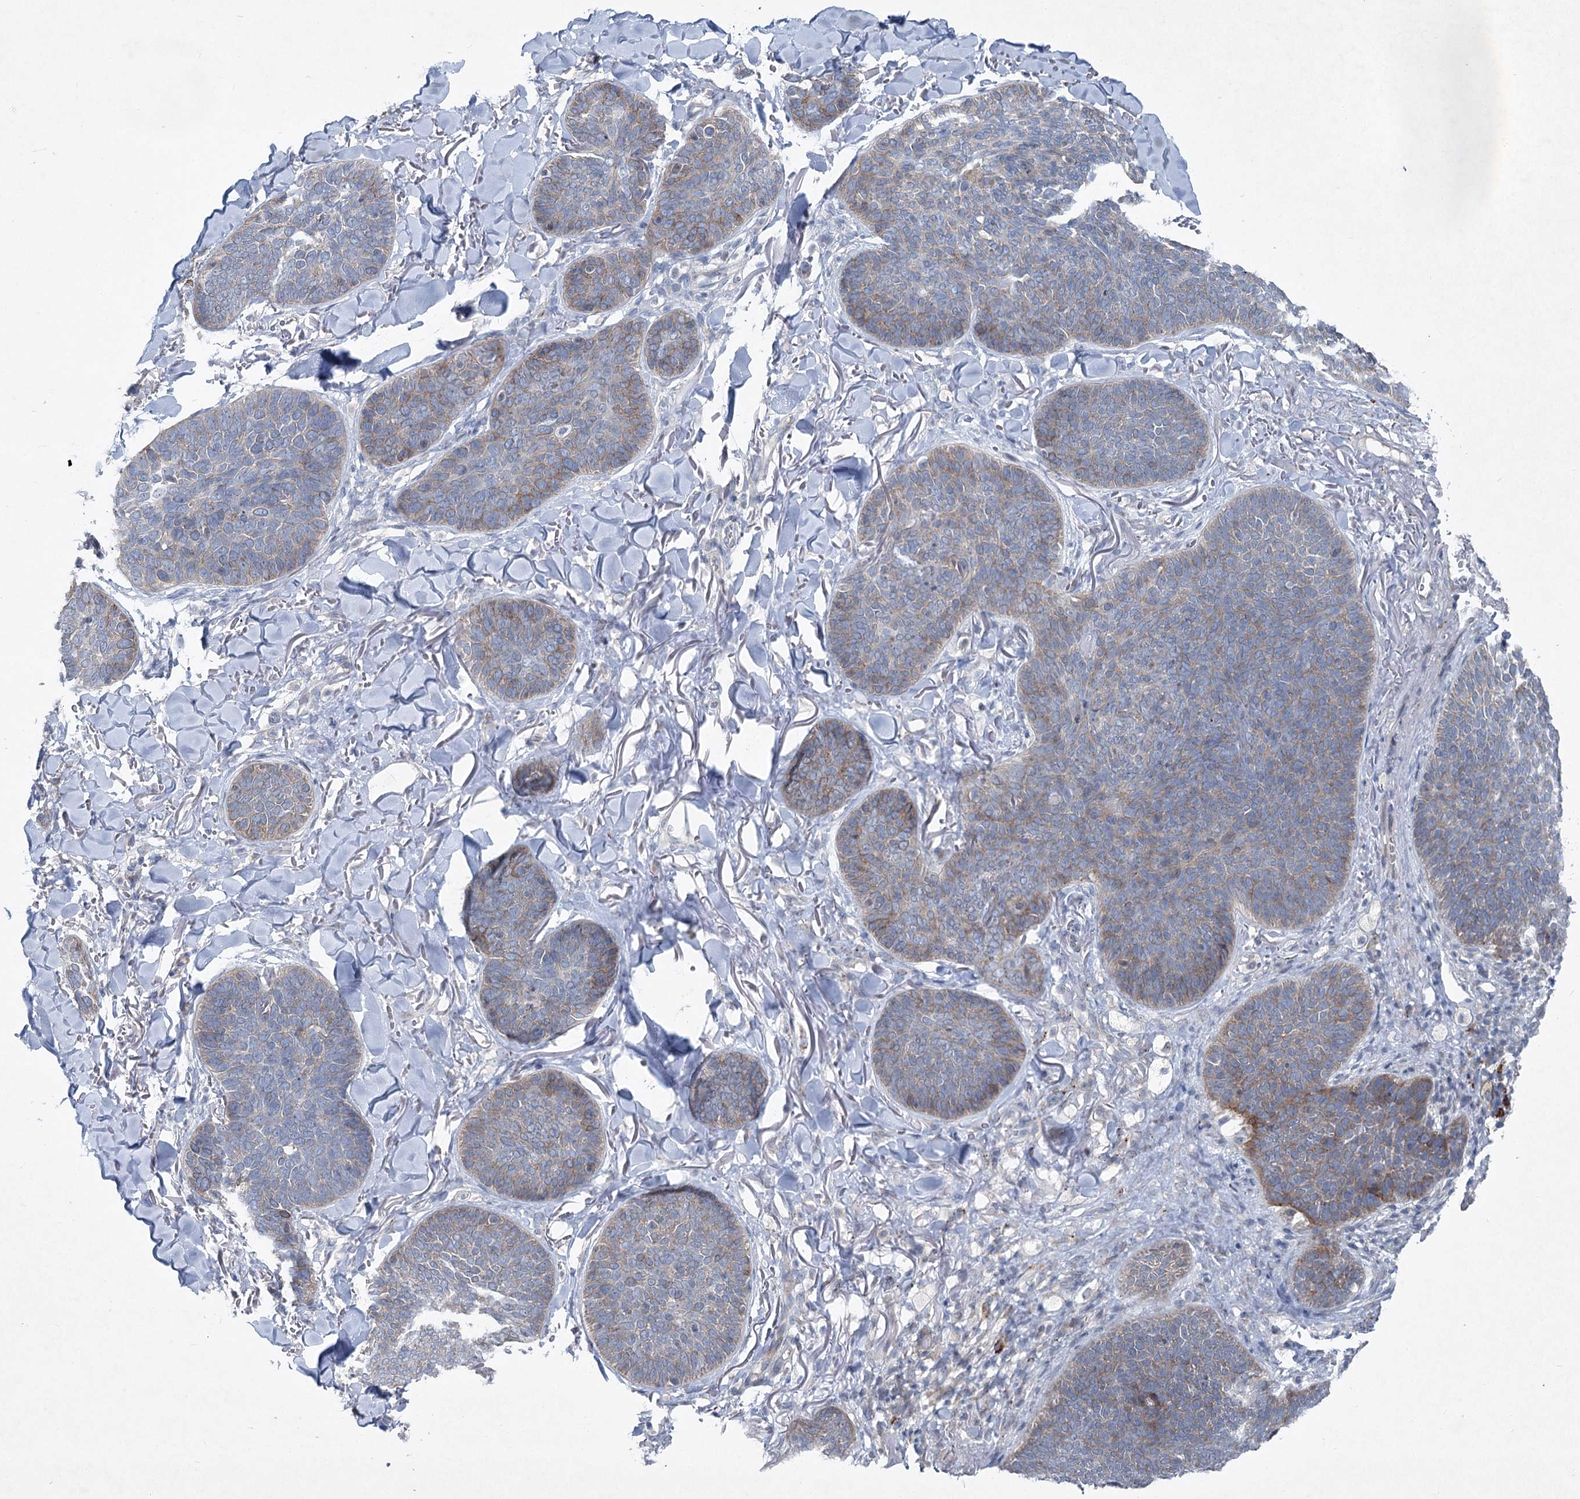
{"staining": {"intensity": "weak", "quantity": "25%-75%", "location": "cytoplasmic/membranous"}, "tissue": "skin cancer", "cell_type": "Tumor cells", "image_type": "cancer", "snomed": [{"axis": "morphology", "description": "Basal cell carcinoma"}, {"axis": "topography", "description": "Skin"}], "caption": "An IHC micrograph of neoplastic tissue is shown. Protein staining in brown highlights weak cytoplasmic/membranous positivity in skin cancer (basal cell carcinoma) within tumor cells.", "gene": "PLA2G12A", "patient": {"sex": "male", "age": 85}}